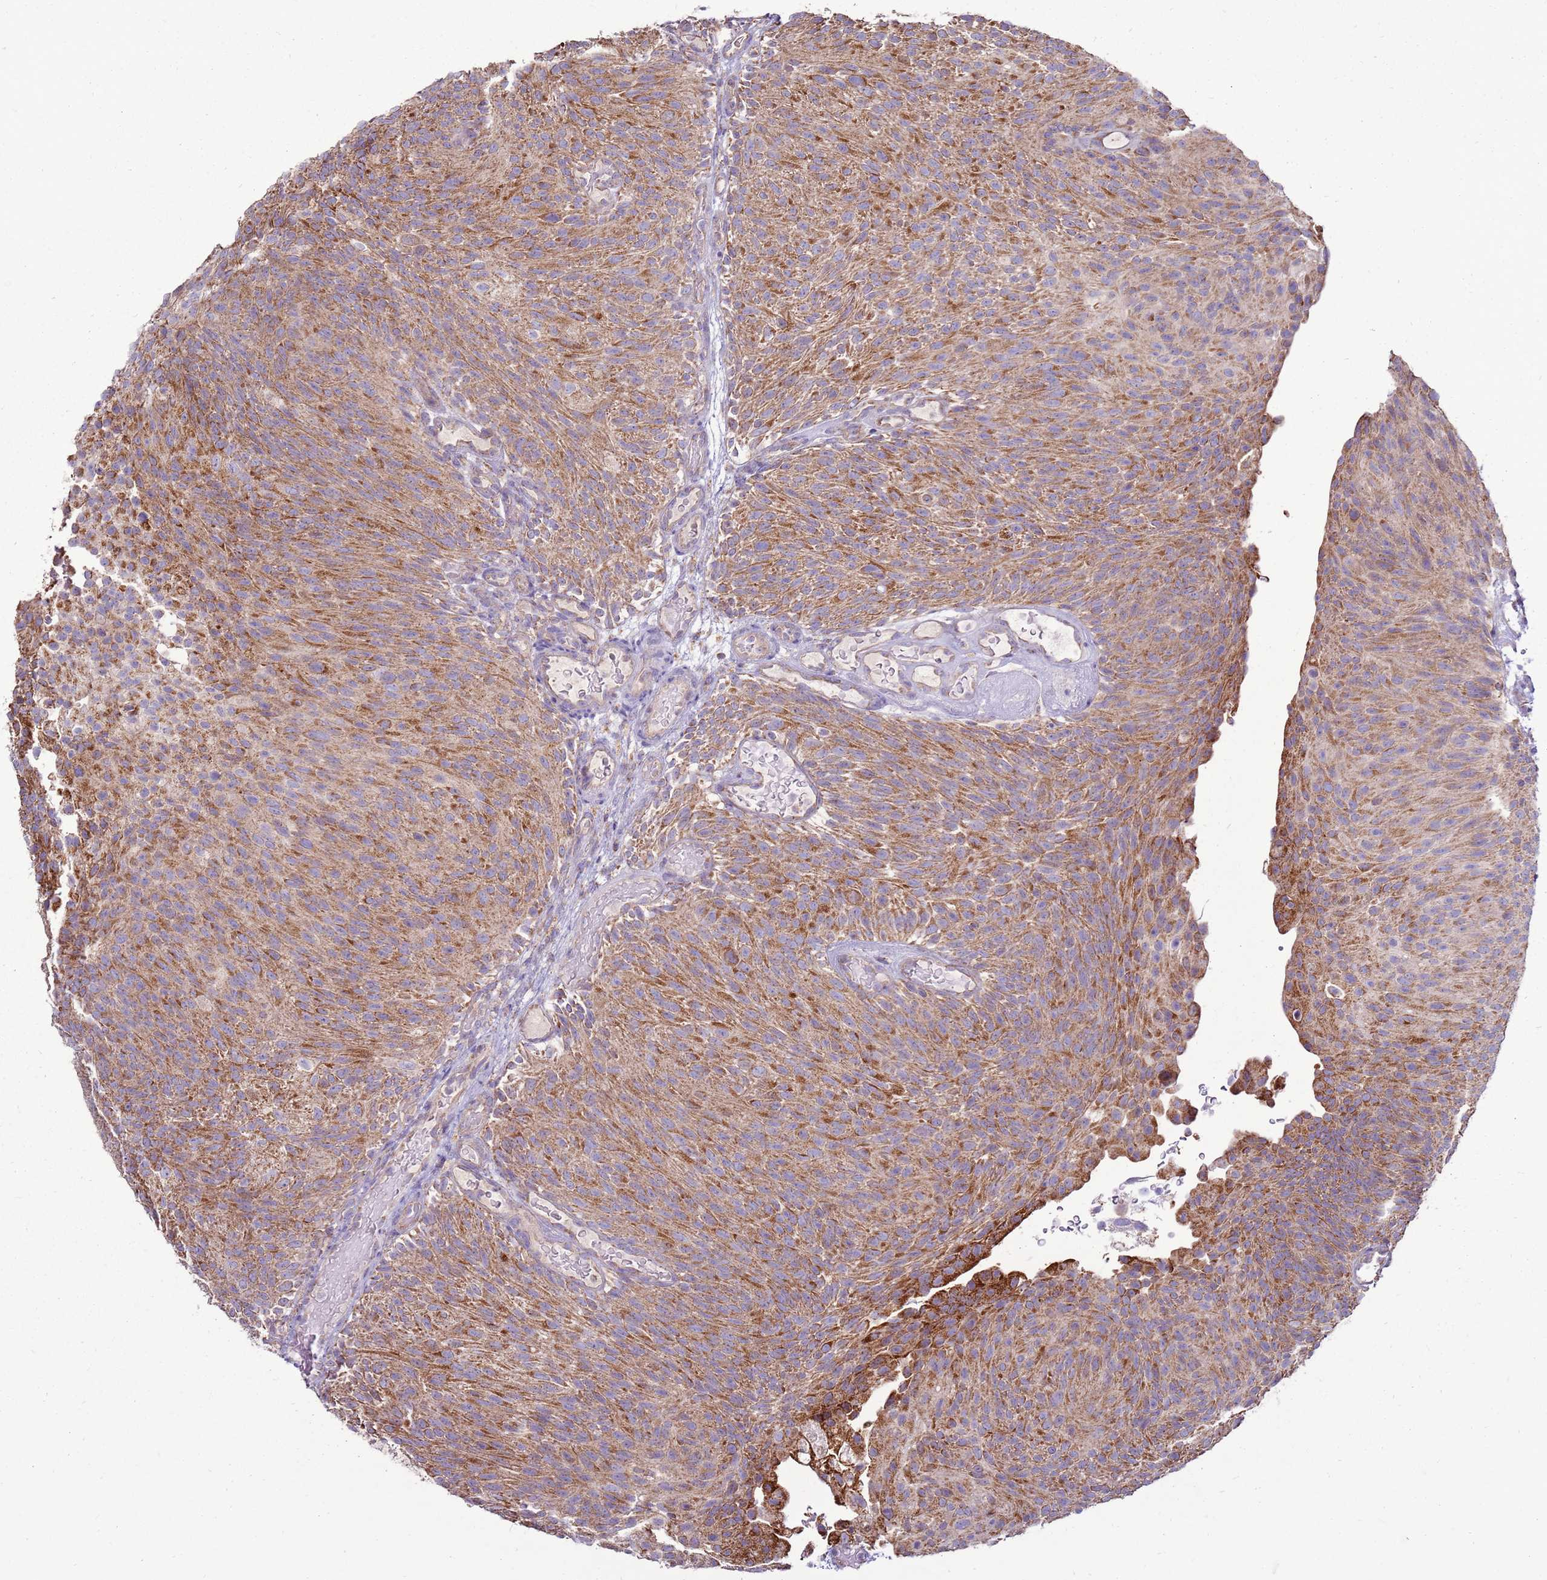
{"staining": {"intensity": "strong", "quantity": "25%-75%", "location": "cytoplasmic/membranous"}, "tissue": "urothelial cancer", "cell_type": "Tumor cells", "image_type": "cancer", "snomed": [{"axis": "morphology", "description": "Urothelial carcinoma, Low grade"}, {"axis": "topography", "description": "Urinary bladder"}], "caption": "Brown immunohistochemical staining in human urothelial carcinoma (low-grade) shows strong cytoplasmic/membranous positivity in about 25%-75% of tumor cells.", "gene": "TRAPPC4", "patient": {"sex": "male", "age": 78}}